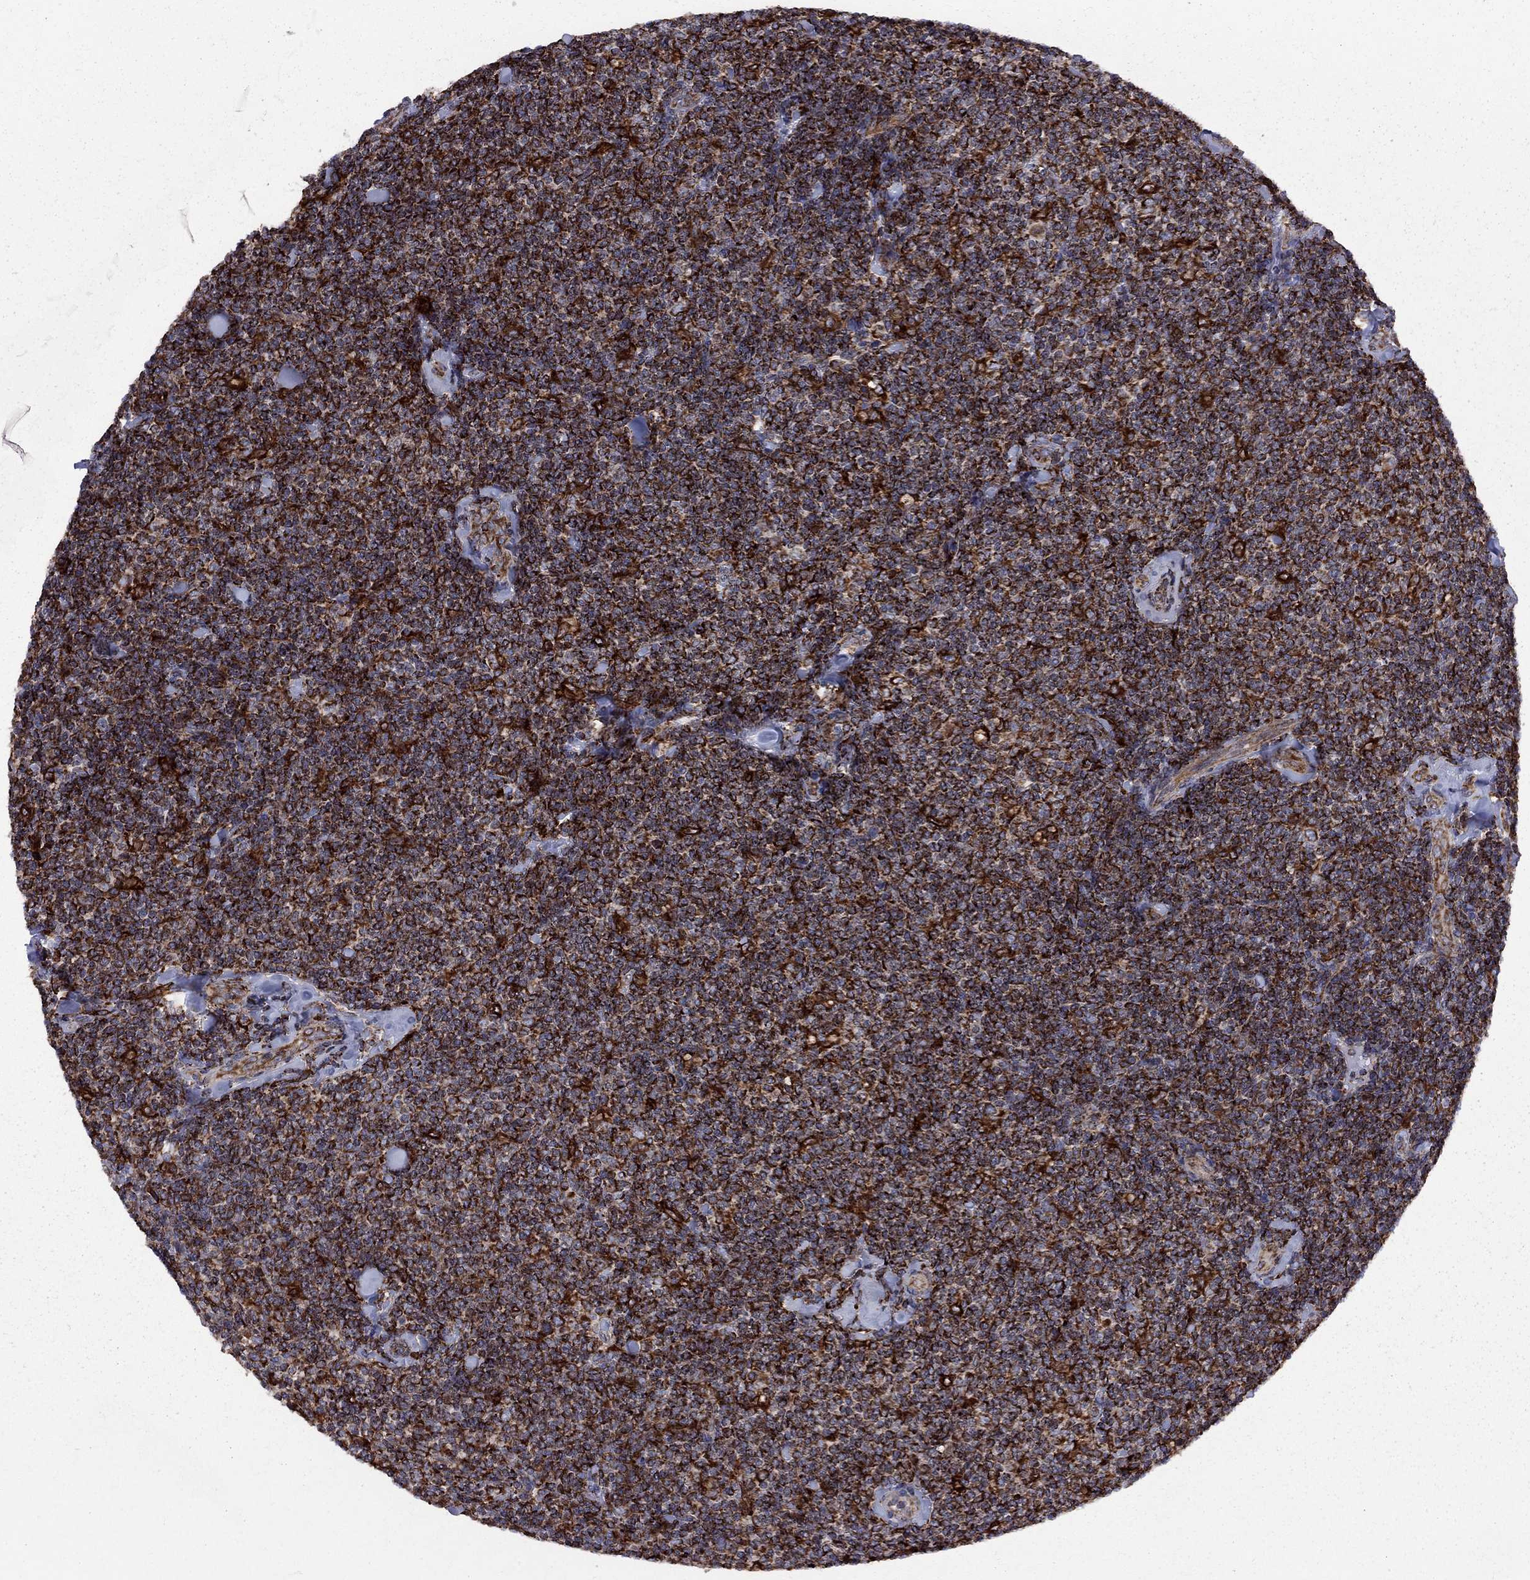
{"staining": {"intensity": "strong", "quantity": ">75%", "location": "cytoplasmic/membranous"}, "tissue": "lymphoma", "cell_type": "Tumor cells", "image_type": "cancer", "snomed": [{"axis": "morphology", "description": "Malignant lymphoma, non-Hodgkin's type, Low grade"}, {"axis": "topography", "description": "Lymph node"}], "caption": "Approximately >75% of tumor cells in human lymphoma exhibit strong cytoplasmic/membranous protein staining as visualized by brown immunohistochemical staining.", "gene": "CLPTM1", "patient": {"sex": "female", "age": 56}}